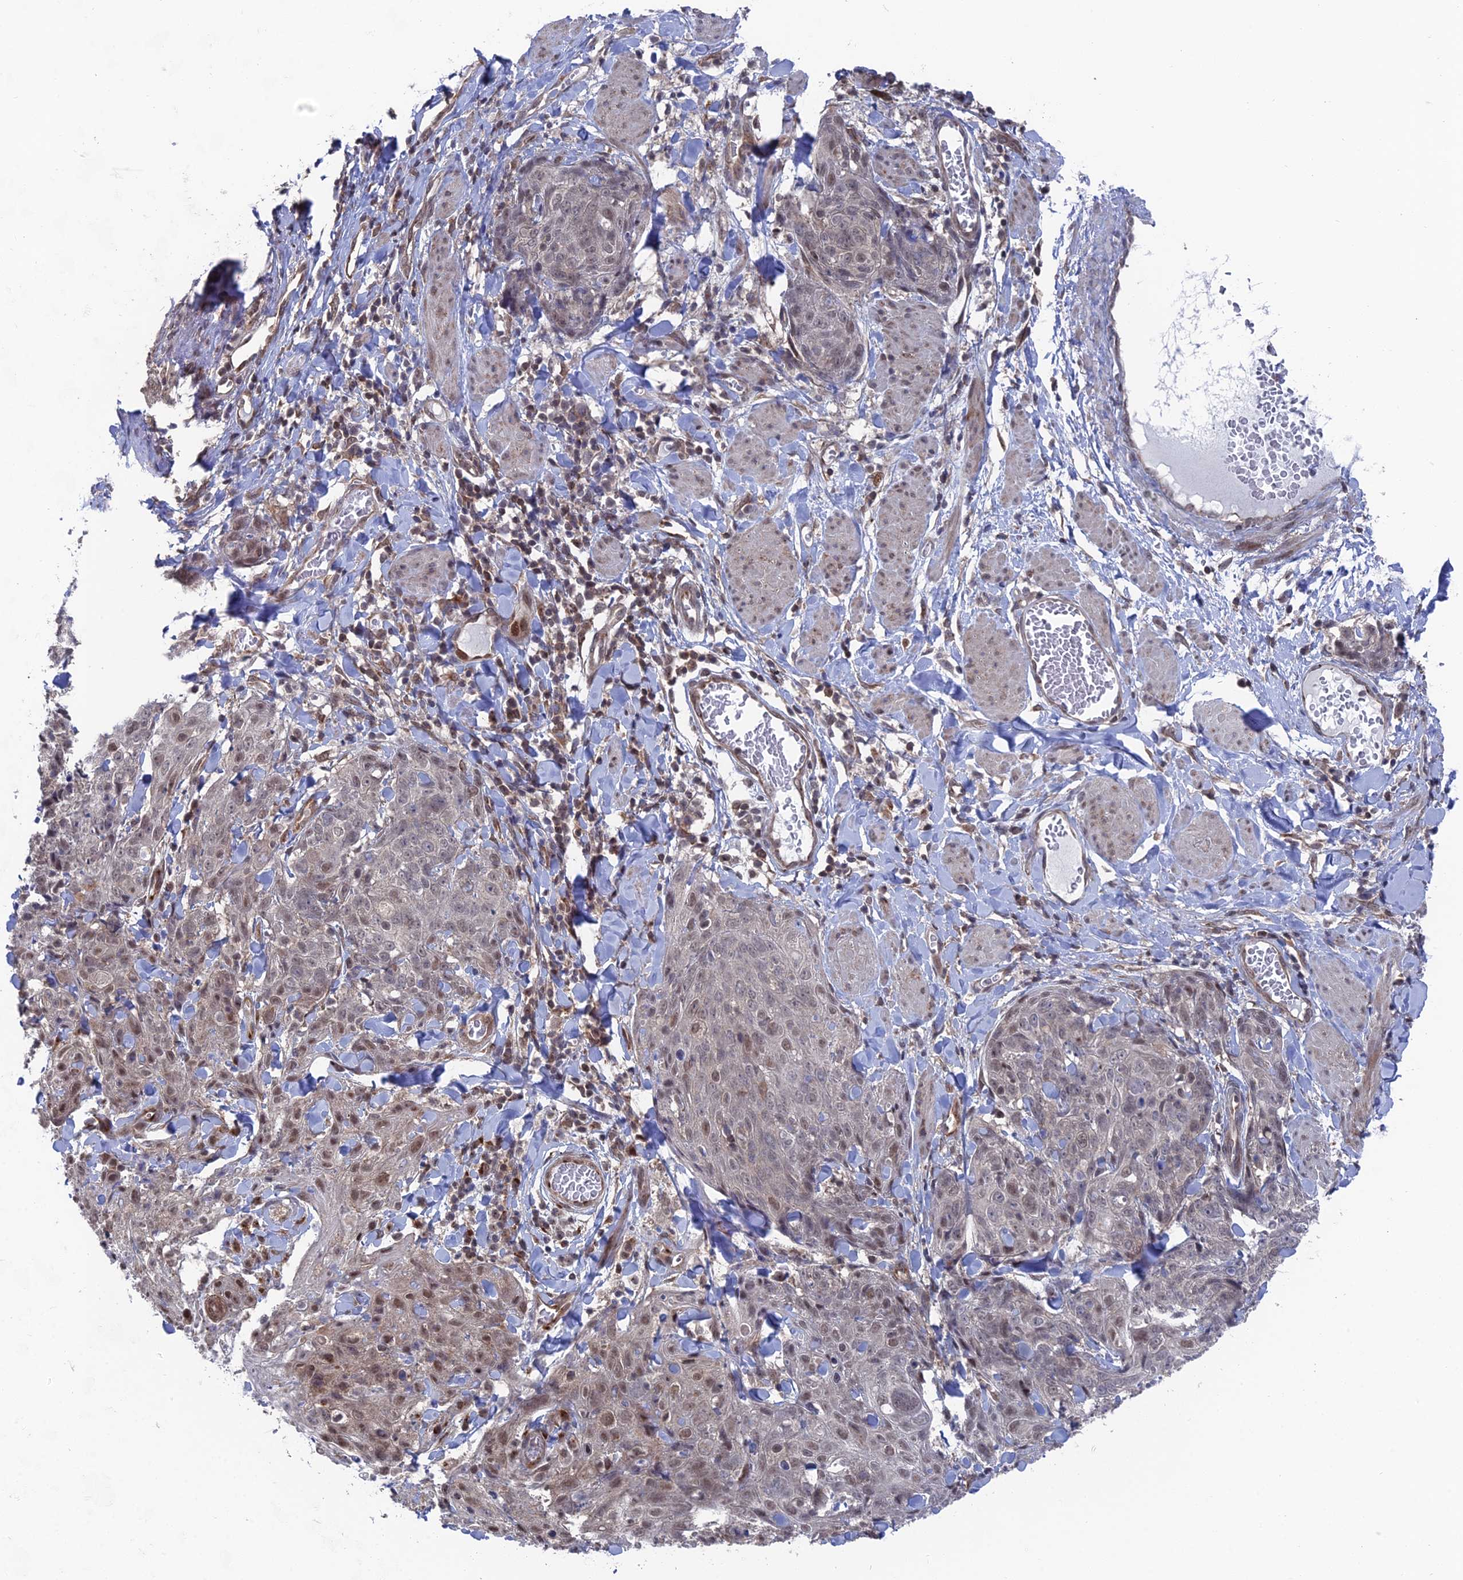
{"staining": {"intensity": "moderate", "quantity": "25%-75%", "location": "nuclear"}, "tissue": "skin cancer", "cell_type": "Tumor cells", "image_type": "cancer", "snomed": [{"axis": "morphology", "description": "Squamous cell carcinoma, NOS"}, {"axis": "topography", "description": "Skin"}, {"axis": "topography", "description": "Vulva"}], "caption": "Moderate nuclear expression is seen in approximately 25%-75% of tumor cells in squamous cell carcinoma (skin). The protein of interest is shown in brown color, while the nuclei are stained blue.", "gene": "FHIP2A", "patient": {"sex": "female", "age": 85}}